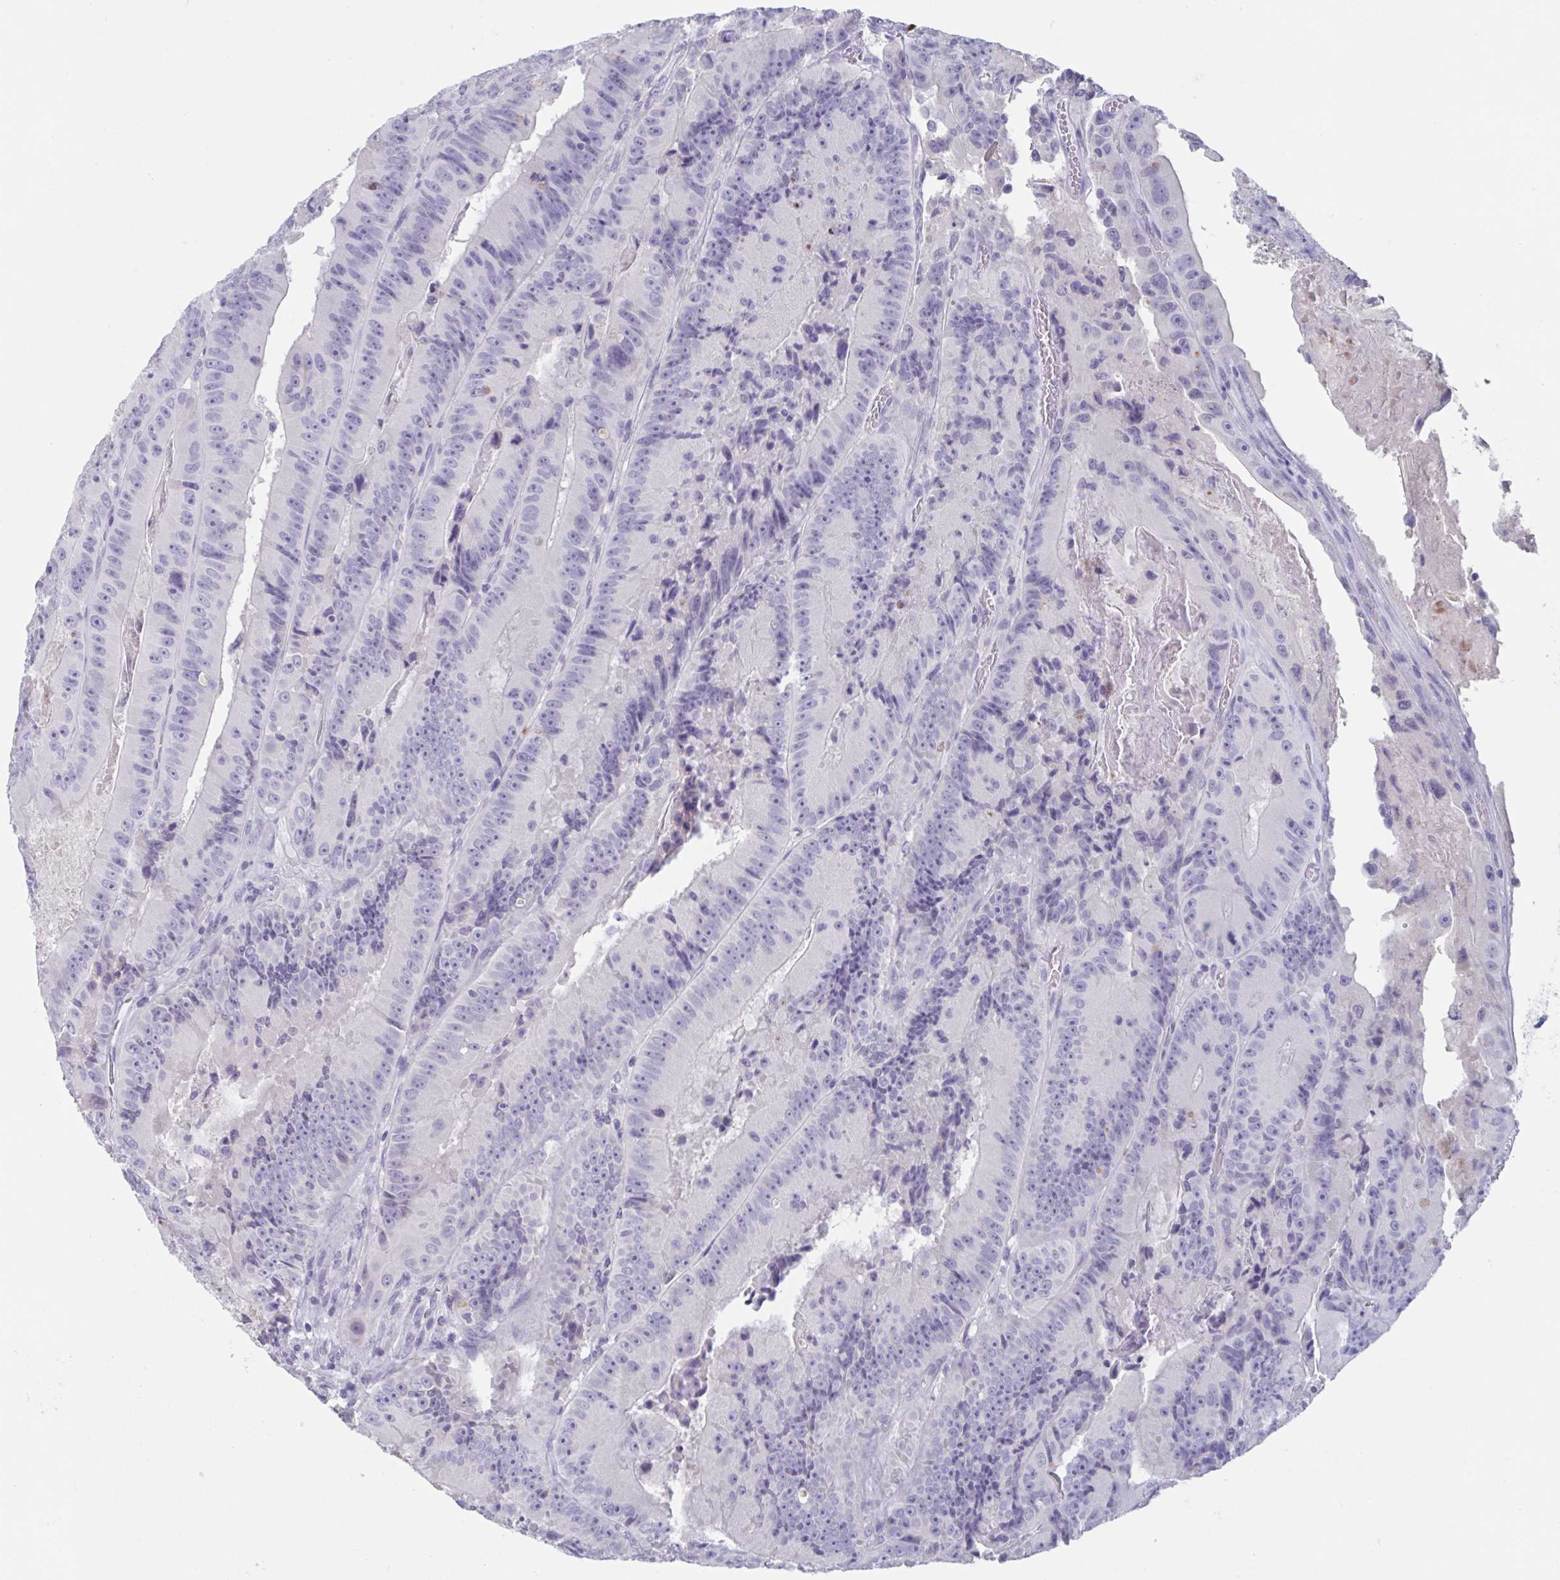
{"staining": {"intensity": "negative", "quantity": "none", "location": "none"}, "tissue": "colorectal cancer", "cell_type": "Tumor cells", "image_type": "cancer", "snomed": [{"axis": "morphology", "description": "Adenocarcinoma, NOS"}, {"axis": "topography", "description": "Colon"}], "caption": "The histopathology image demonstrates no staining of tumor cells in colorectal cancer.", "gene": "NDUFC2", "patient": {"sex": "female", "age": 86}}